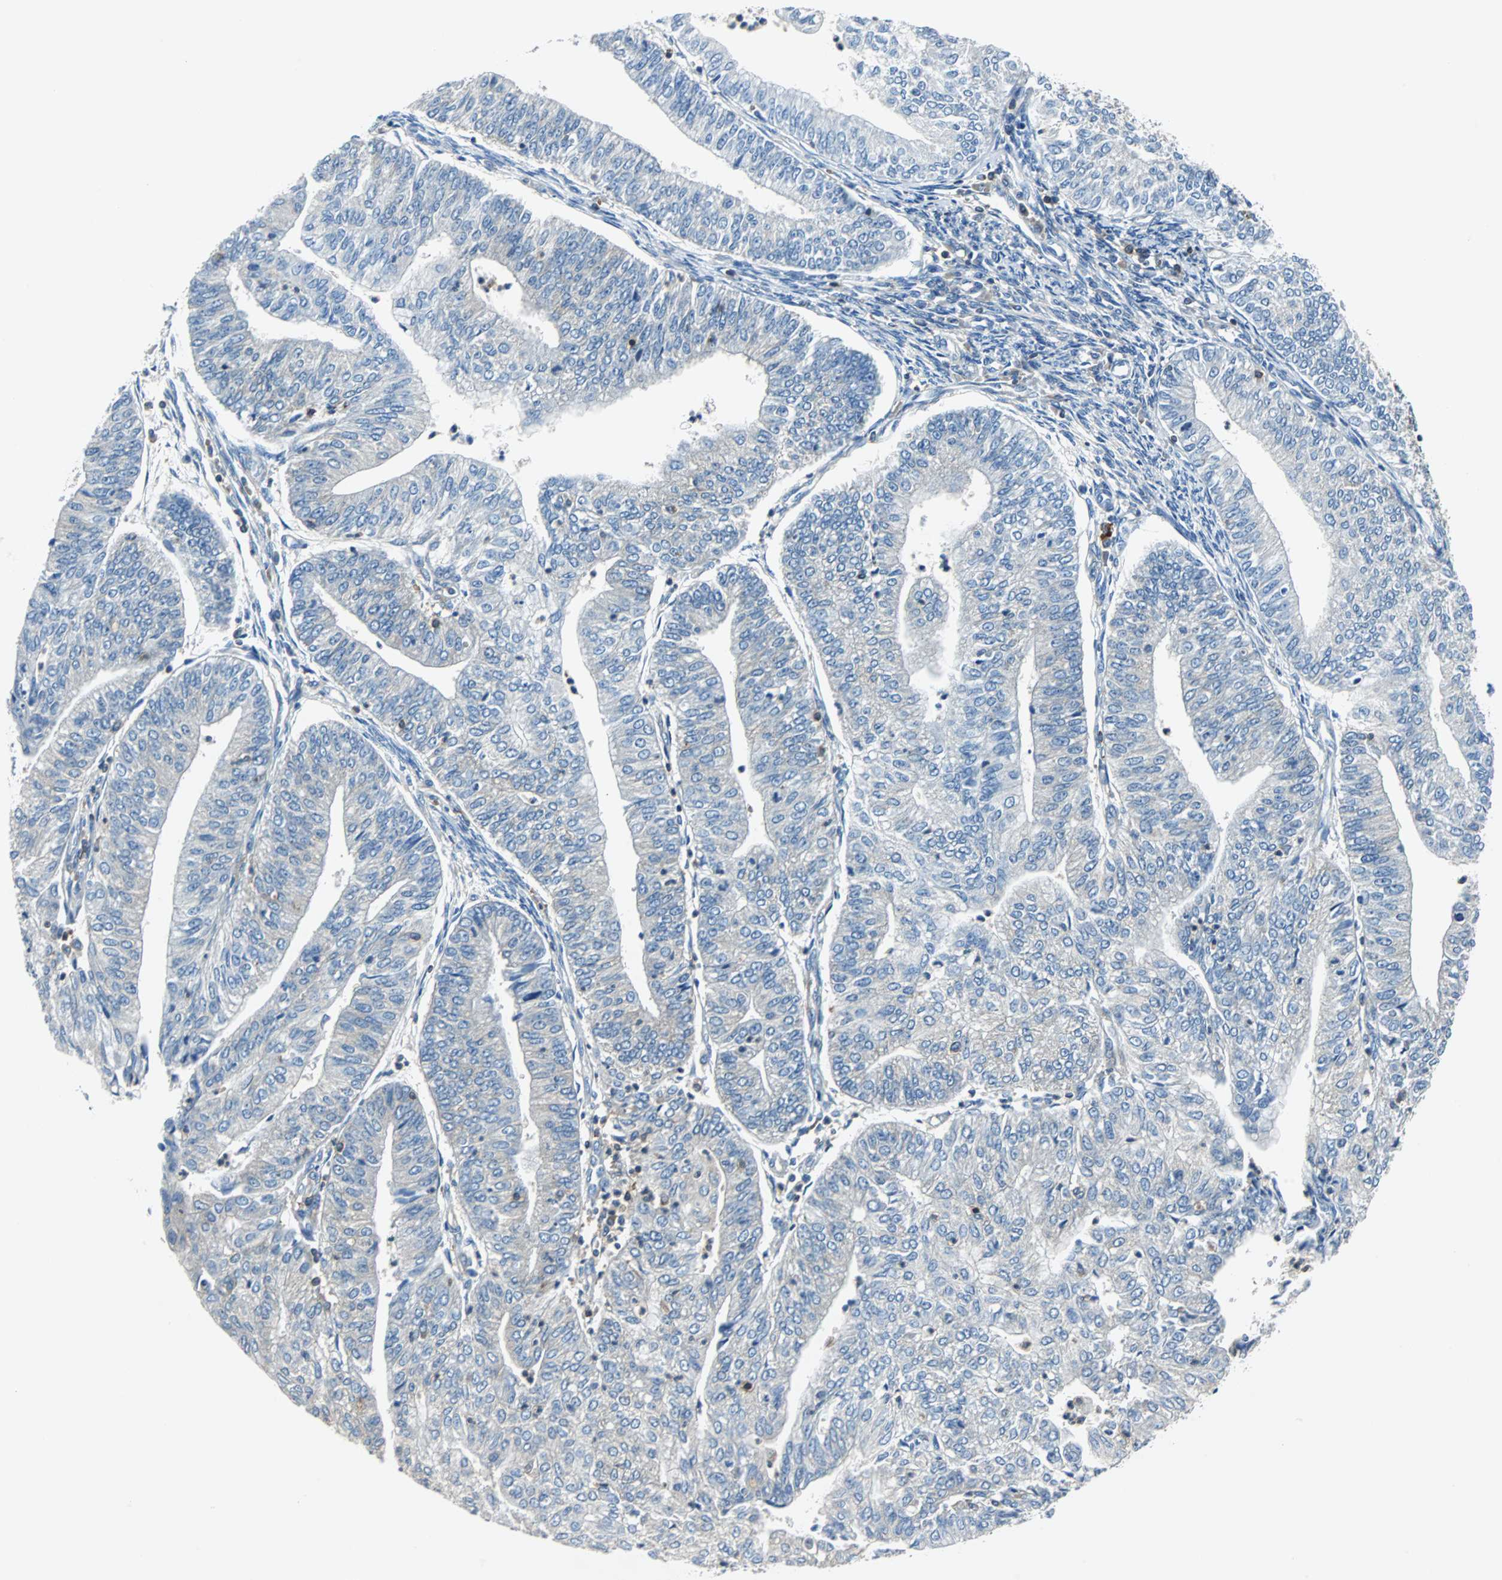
{"staining": {"intensity": "weak", "quantity": "25%-75%", "location": "cytoplasmic/membranous"}, "tissue": "endometrial cancer", "cell_type": "Tumor cells", "image_type": "cancer", "snomed": [{"axis": "morphology", "description": "Adenocarcinoma, NOS"}, {"axis": "topography", "description": "Endometrium"}], "caption": "Human endometrial cancer (adenocarcinoma) stained with a brown dye displays weak cytoplasmic/membranous positive staining in approximately 25%-75% of tumor cells.", "gene": "TSC22D4", "patient": {"sex": "female", "age": 59}}